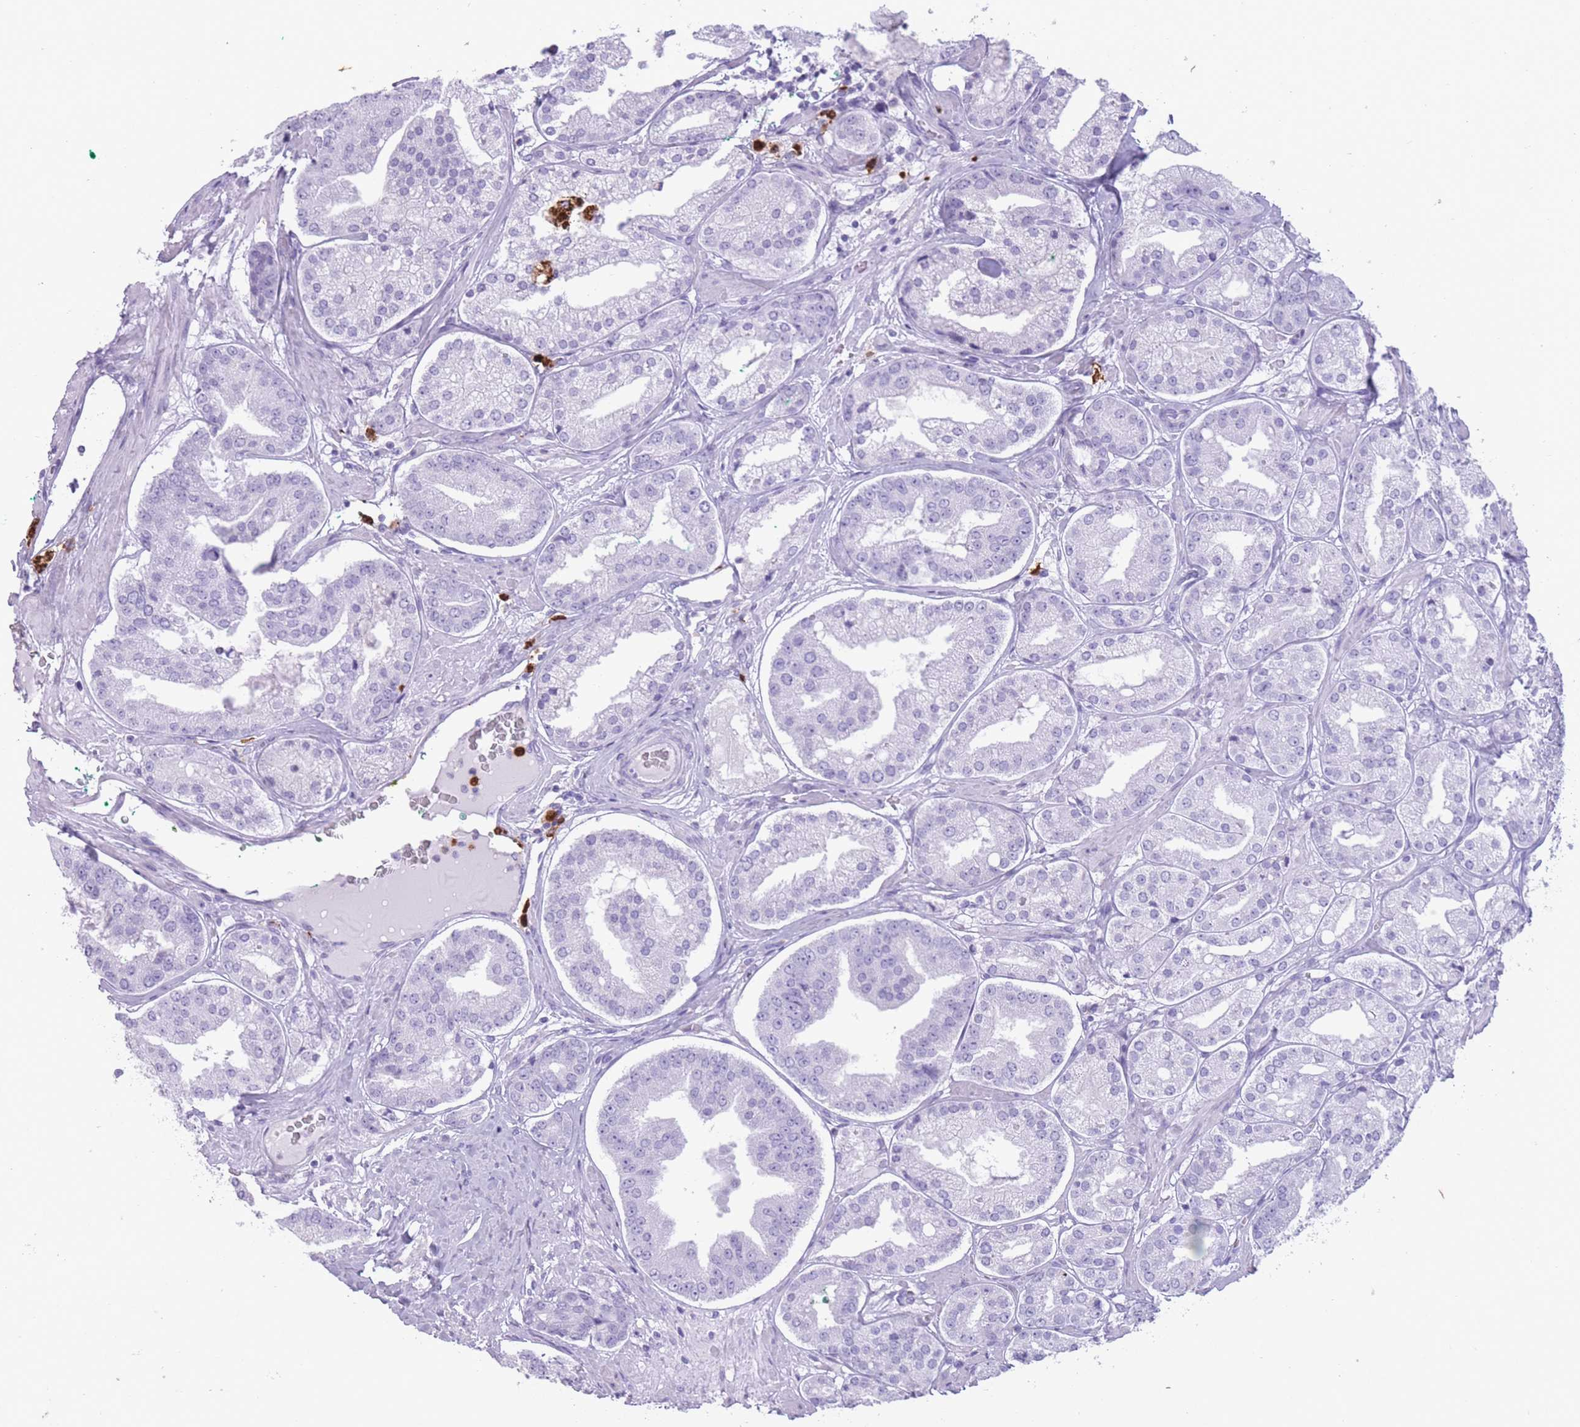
{"staining": {"intensity": "negative", "quantity": "none", "location": "none"}, "tissue": "prostate cancer", "cell_type": "Tumor cells", "image_type": "cancer", "snomed": [{"axis": "morphology", "description": "Adenocarcinoma, High grade"}, {"axis": "topography", "description": "Prostate"}], "caption": "Prostate cancer was stained to show a protein in brown. There is no significant expression in tumor cells.", "gene": "OR4F21", "patient": {"sex": "male", "age": 63}}